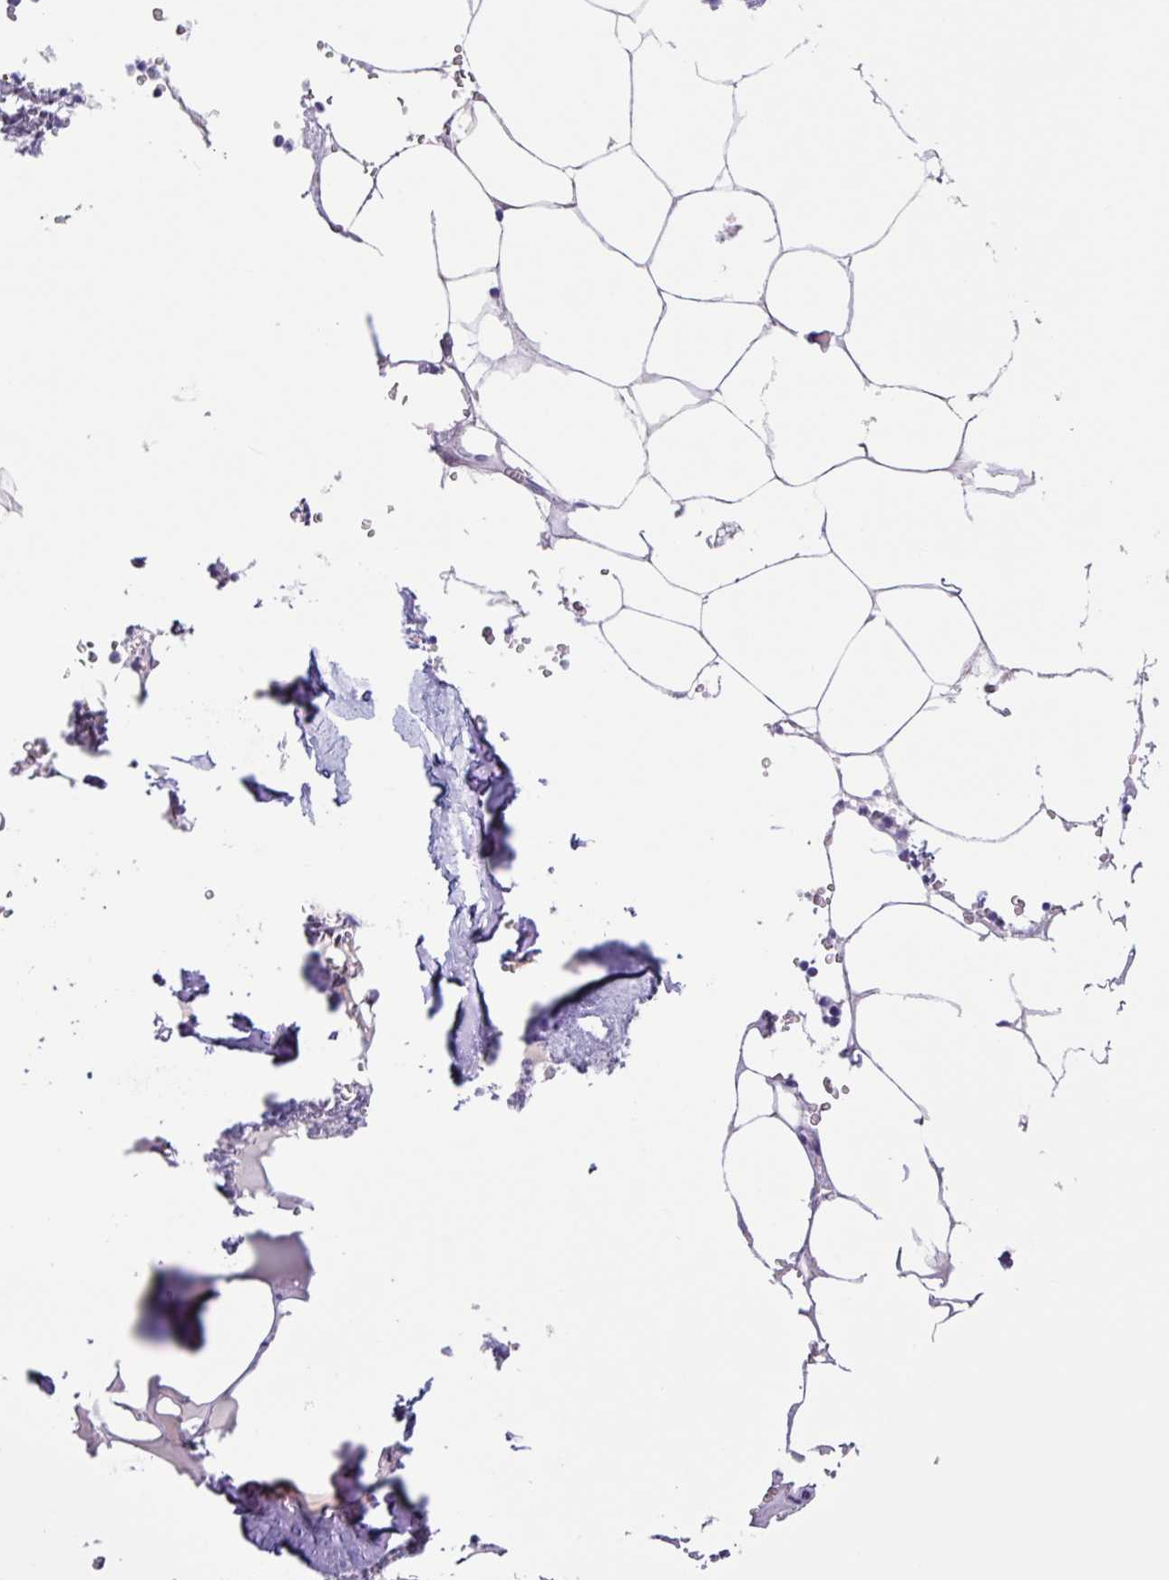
{"staining": {"intensity": "negative", "quantity": "none", "location": "none"}, "tissue": "bone marrow", "cell_type": "Hematopoietic cells", "image_type": "normal", "snomed": [{"axis": "morphology", "description": "Normal tissue, NOS"}, {"axis": "topography", "description": "Bone marrow"}], "caption": "Protein analysis of unremarkable bone marrow reveals no significant positivity in hematopoietic cells.", "gene": "OTX1", "patient": {"sex": "male", "age": 54}}